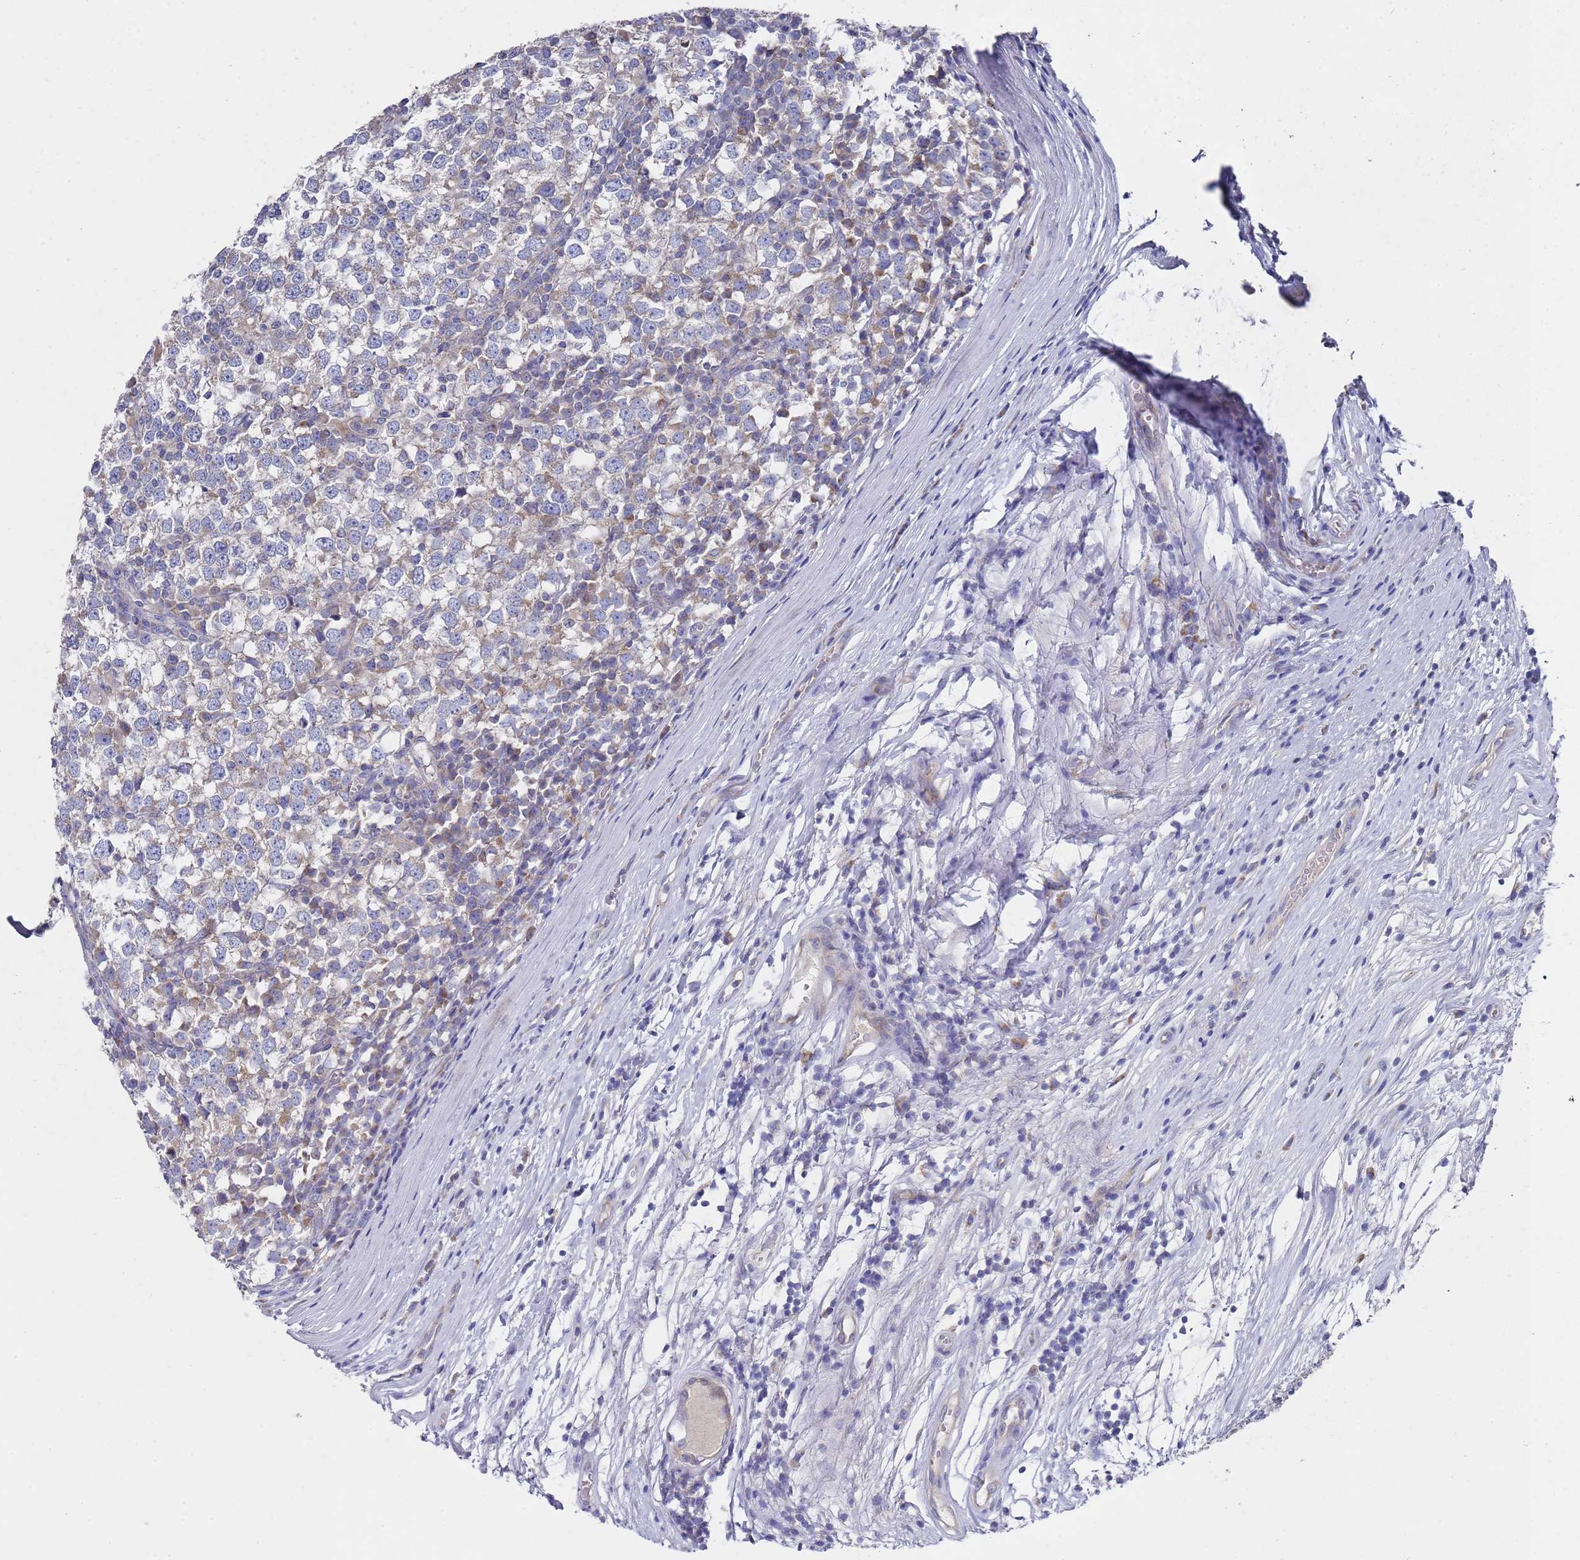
{"staining": {"intensity": "negative", "quantity": "none", "location": "none"}, "tissue": "testis cancer", "cell_type": "Tumor cells", "image_type": "cancer", "snomed": [{"axis": "morphology", "description": "Seminoma, NOS"}, {"axis": "topography", "description": "Testis"}], "caption": "Tumor cells show no significant protein expression in testis cancer.", "gene": "NPEPPS", "patient": {"sex": "male", "age": 65}}